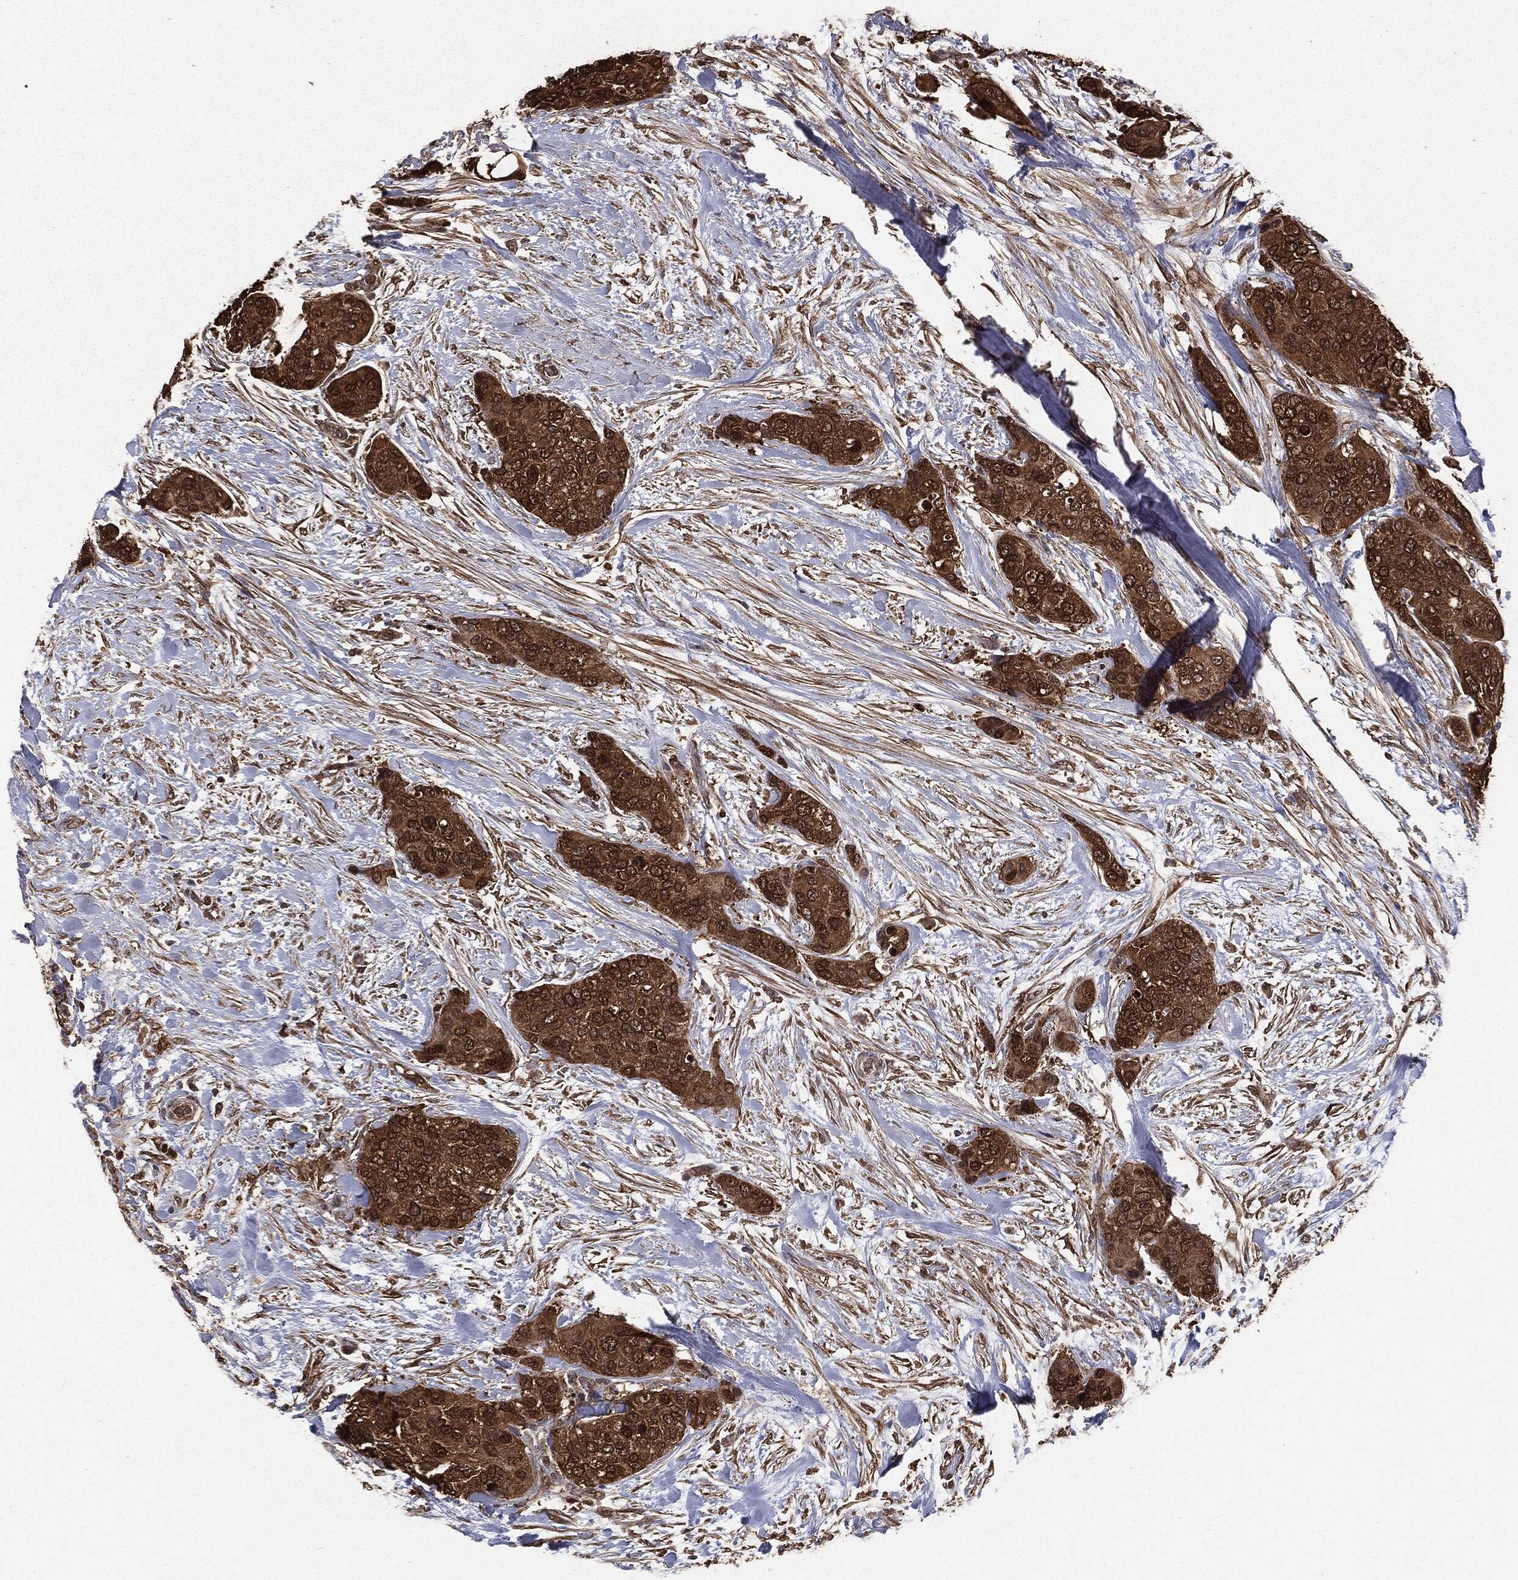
{"staining": {"intensity": "strong", "quantity": ">75%", "location": "cytoplasmic/membranous"}, "tissue": "urothelial cancer", "cell_type": "Tumor cells", "image_type": "cancer", "snomed": [{"axis": "morphology", "description": "Urothelial carcinoma, High grade"}, {"axis": "topography", "description": "Urinary bladder"}], "caption": "Immunohistochemical staining of human urothelial cancer exhibits high levels of strong cytoplasmic/membranous expression in approximately >75% of tumor cells. (brown staining indicates protein expression, while blue staining denotes nuclei).", "gene": "NME1", "patient": {"sex": "male", "age": 77}}